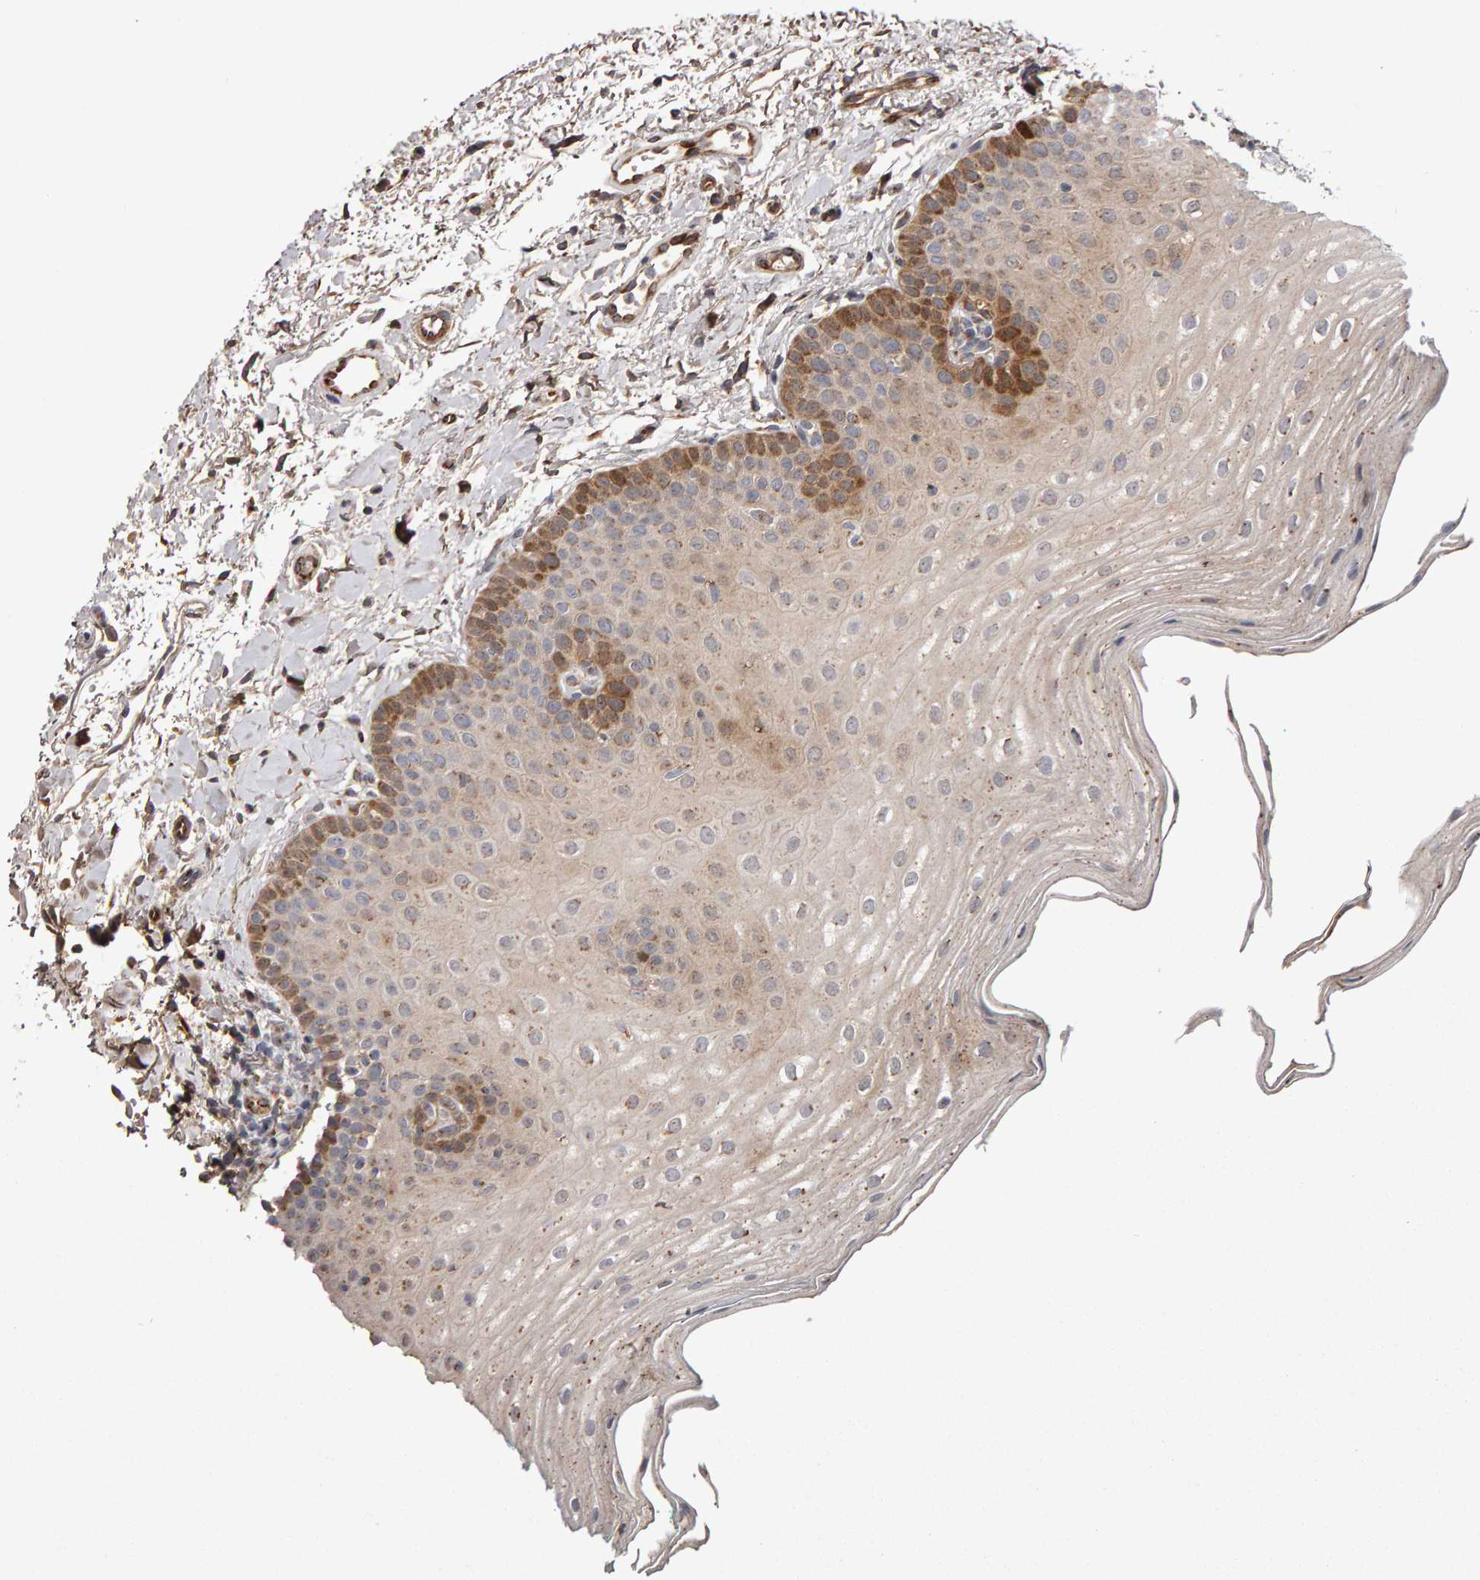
{"staining": {"intensity": "moderate", "quantity": "25%-75%", "location": "cytoplasmic/membranous"}, "tissue": "oral mucosa", "cell_type": "Squamous epithelial cells", "image_type": "normal", "snomed": [{"axis": "morphology", "description": "Normal tissue, NOS"}, {"axis": "topography", "description": "Skin"}, {"axis": "topography", "description": "Oral tissue"}], "caption": "This micrograph demonstrates benign oral mucosa stained with IHC to label a protein in brown. The cytoplasmic/membranous of squamous epithelial cells show moderate positivity for the protein. Nuclei are counter-stained blue.", "gene": "CANT1", "patient": {"sex": "male", "age": 84}}